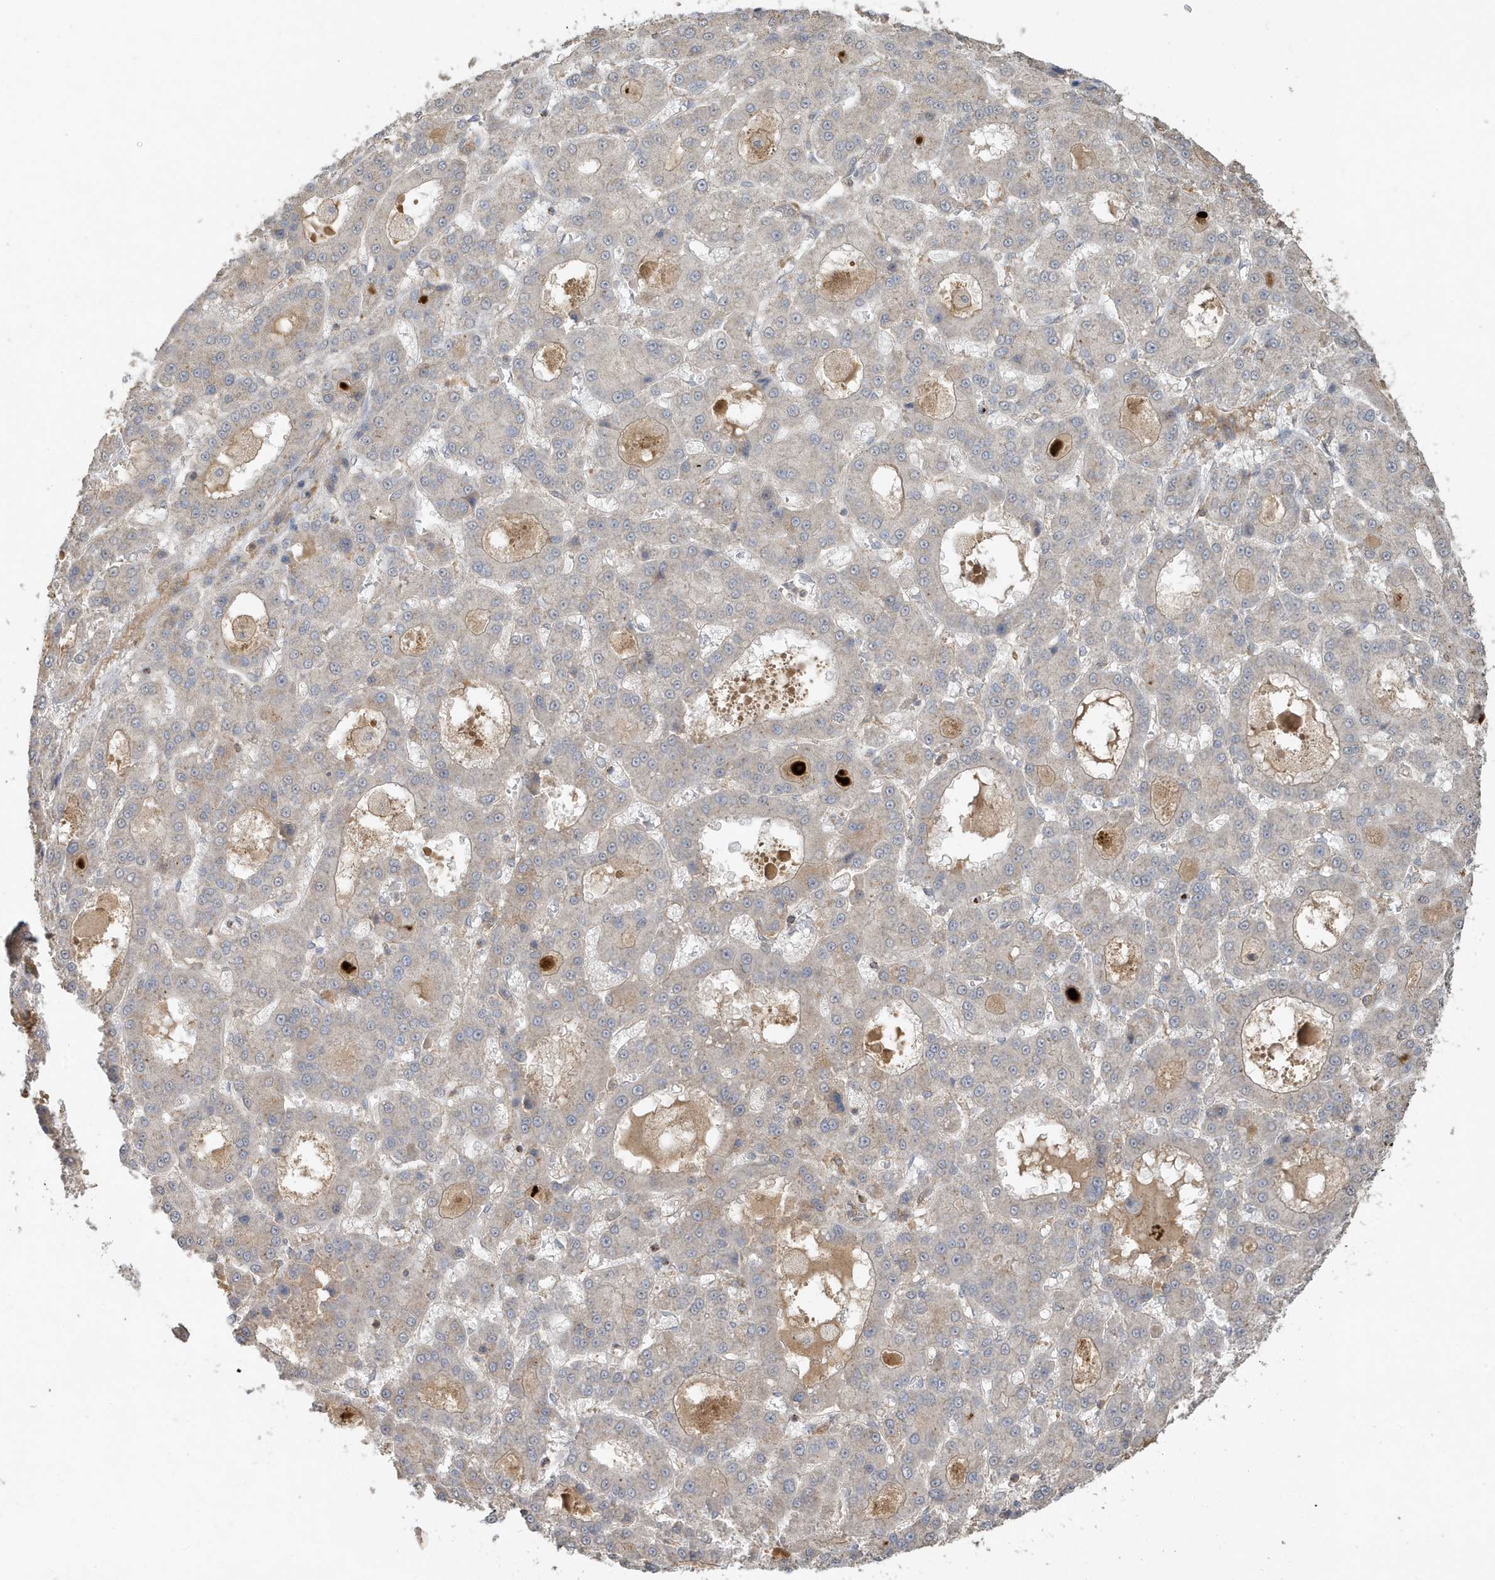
{"staining": {"intensity": "negative", "quantity": "none", "location": "none"}, "tissue": "liver cancer", "cell_type": "Tumor cells", "image_type": "cancer", "snomed": [{"axis": "morphology", "description": "Carcinoma, Hepatocellular, NOS"}, {"axis": "topography", "description": "Liver"}], "caption": "High power microscopy photomicrograph of an immunohistochemistry histopathology image of liver cancer, revealing no significant positivity in tumor cells.", "gene": "PRRT3", "patient": {"sex": "male", "age": 70}}